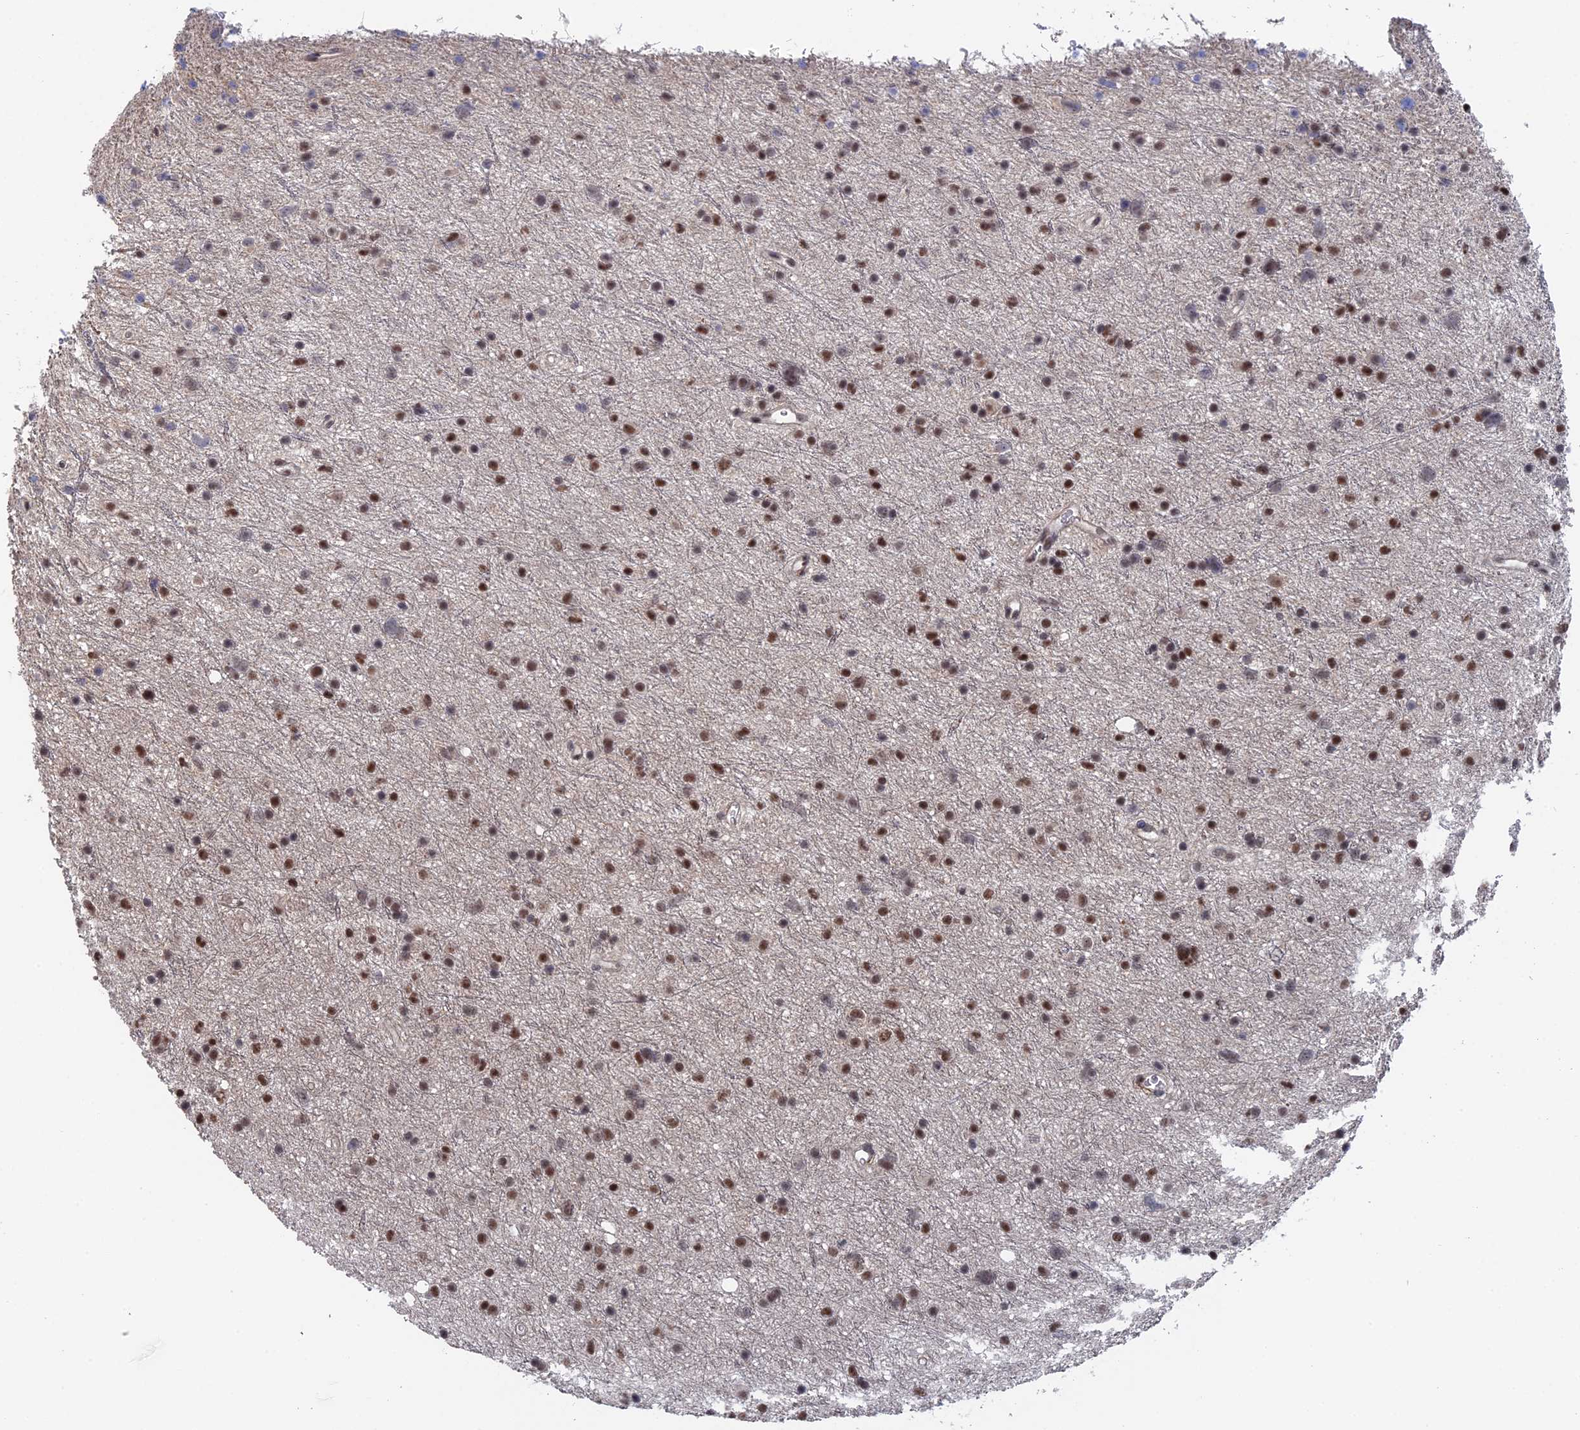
{"staining": {"intensity": "moderate", "quantity": ">75%", "location": "nuclear"}, "tissue": "glioma", "cell_type": "Tumor cells", "image_type": "cancer", "snomed": [{"axis": "morphology", "description": "Glioma, malignant, Low grade"}, {"axis": "topography", "description": "Cerebral cortex"}], "caption": "Glioma was stained to show a protein in brown. There is medium levels of moderate nuclear positivity in about >75% of tumor cells. (DAB = brown stain, brightfield microscopy at high magnification).", "gene": "TSSC4", "patient": {"sex": "female", "age": 39}}